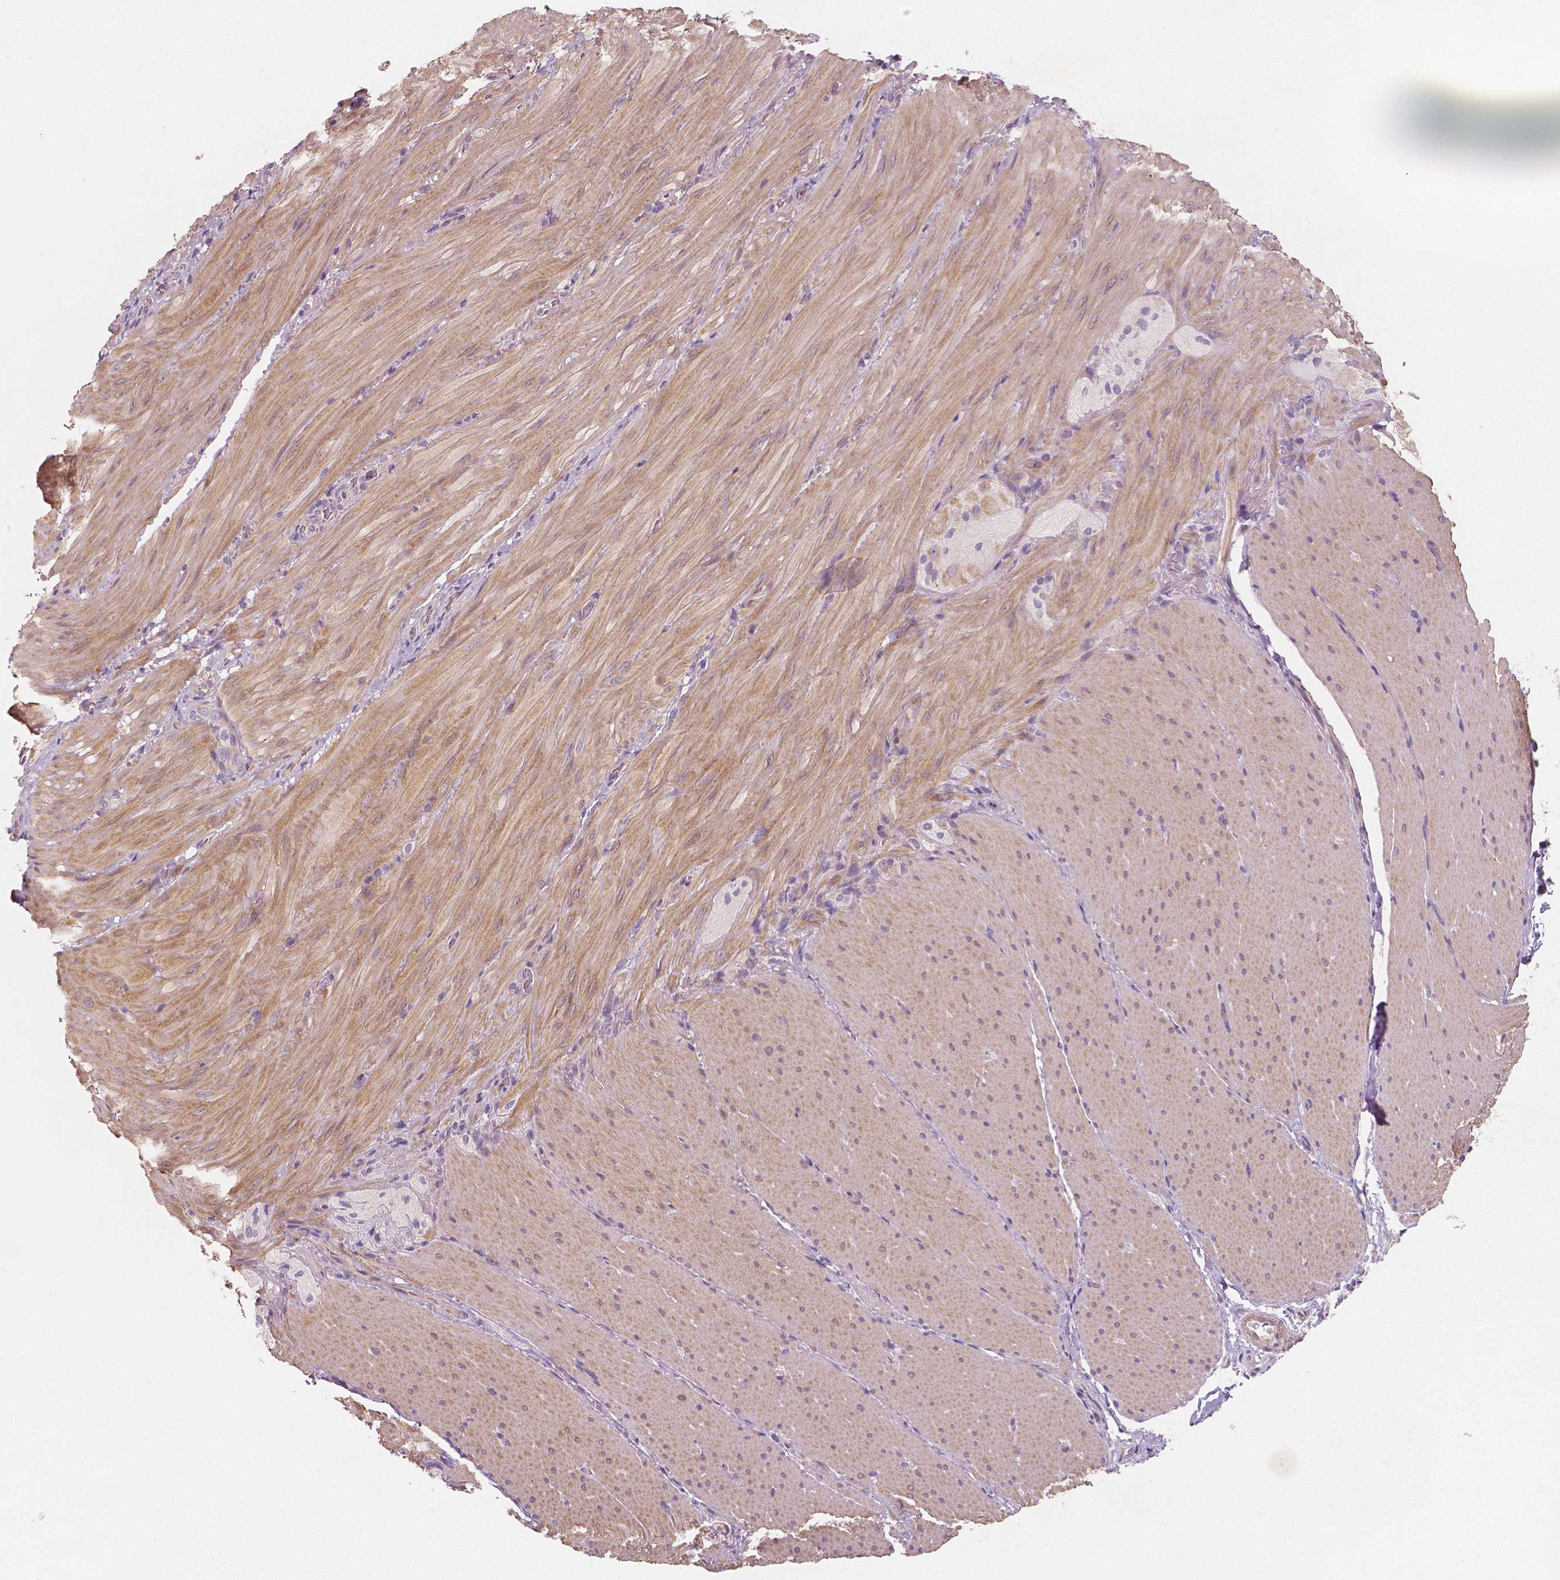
{"staining": {"intensity": "moderate", "quantity": "25%-75%", "location": "cytoplasmic/membranous"}, "tissue": "smooth muscle", "cell_type": "Smooth muscle cells", "image_type": "normal", "snomed": [{"axis": "morphology", "description": "Normal tissue, NOS"}, {"axis": "topography", "description": "Smooth muscle"}, {"axis": "topography", "description": "Colon"}], "caption": "Smooth muscle stained with immunohistochemistry (IHC) shows moderate cytoplasmic/membranous positivity in about 25%-75% of smooth muscle cells.", "gene": "LSM14B", "patient": {"sex": "male", "age": 73}}